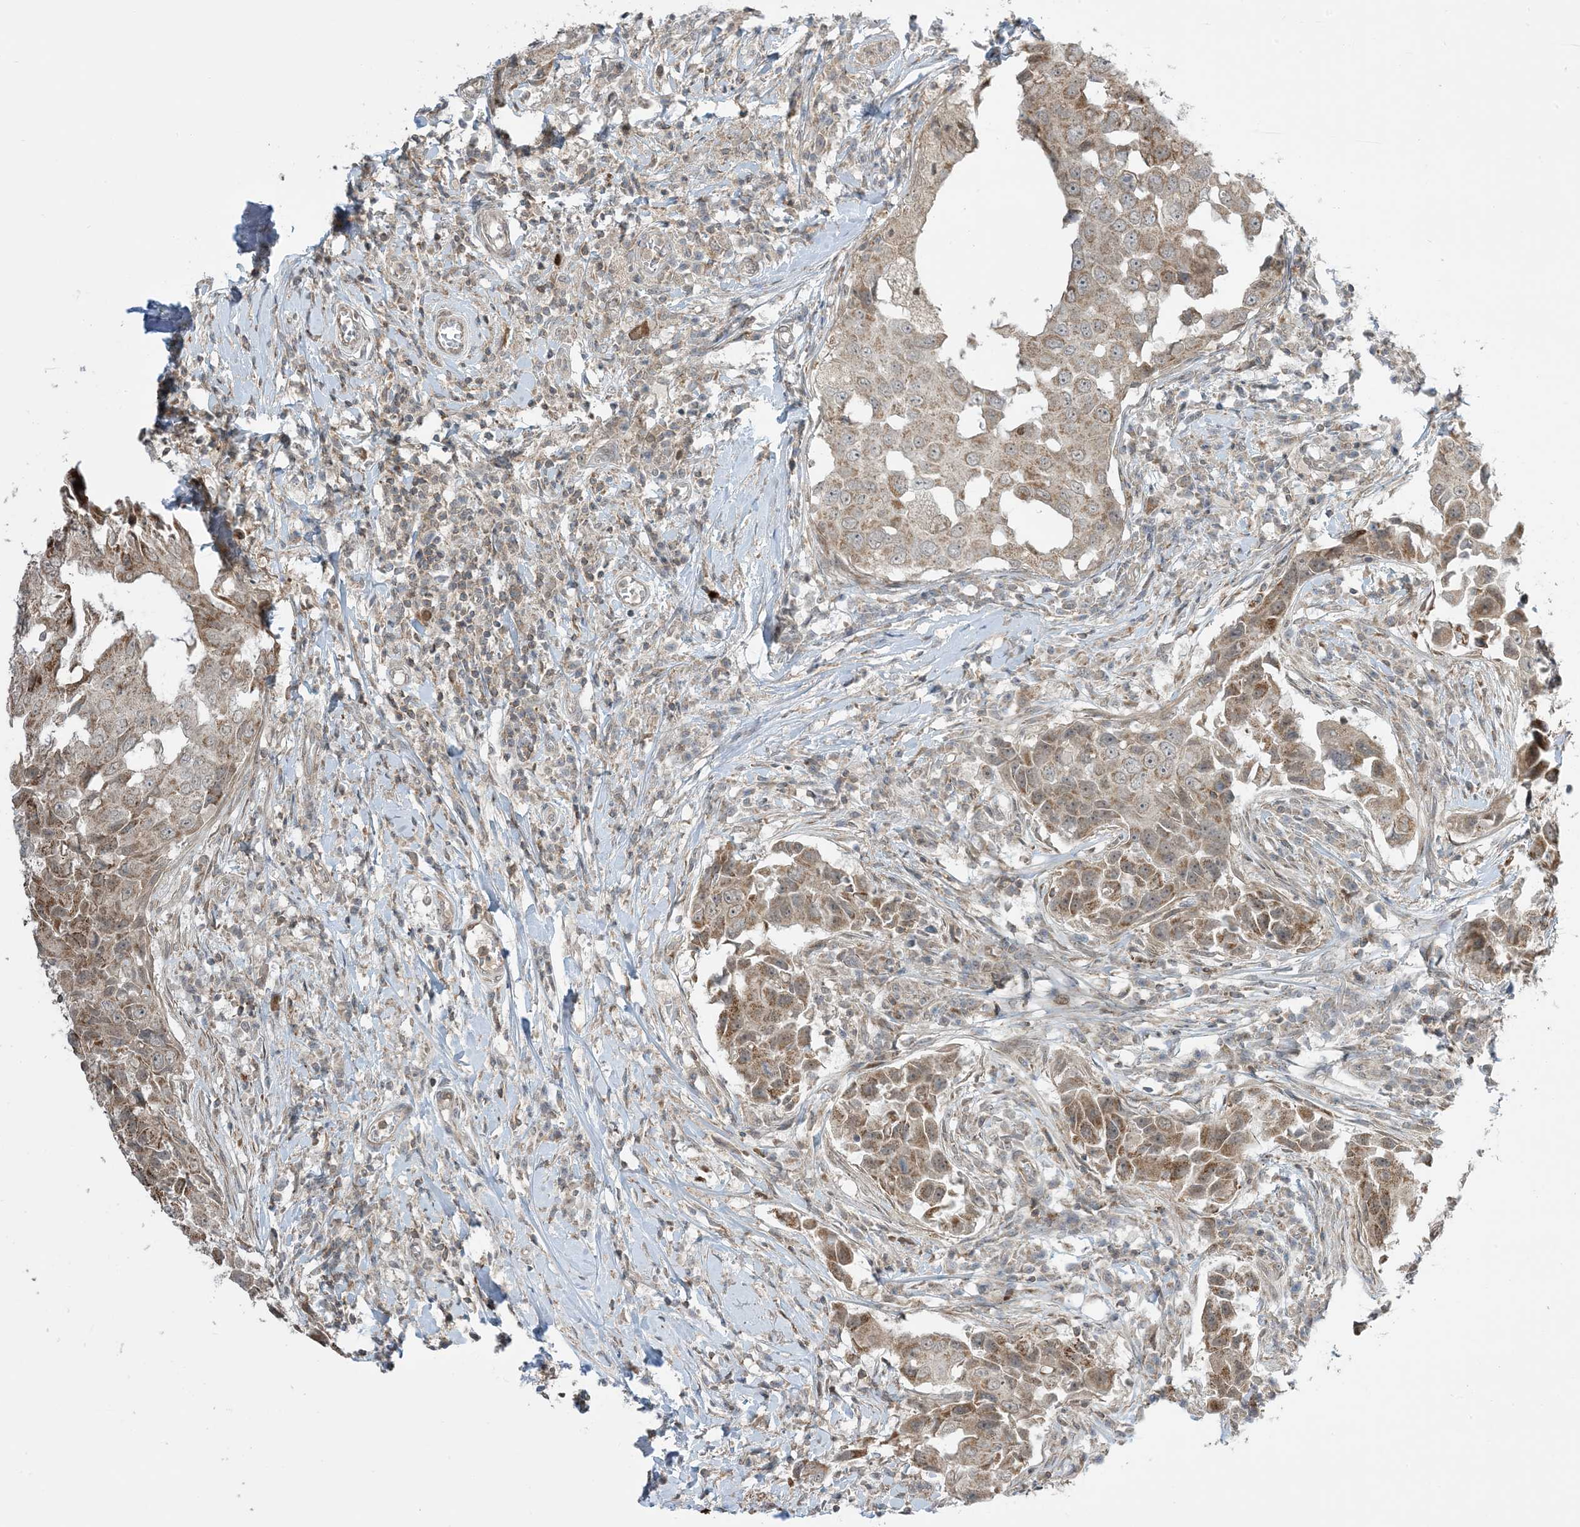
{"staining": {"intensity": "moderate", "quantity": ">75%", "location": "cytoplasmic/membranous"}, "tissue": "breast cancer", "cell_type": "Tumor cells", "image_type": "cancer", "snomed": [{"axis": "morphology", "description": "Duct carcinoma"}, {"axis": "topography", "description": "Breast"}], "caption": "Tumor cells show medium levels of moderate cytoplasmic/membranous staining in about >75% of cells in human infiltrating ductal carcinoma (breast).", "gene": "PHLDB2", "patient": {"sex": "female", "age": 27}}